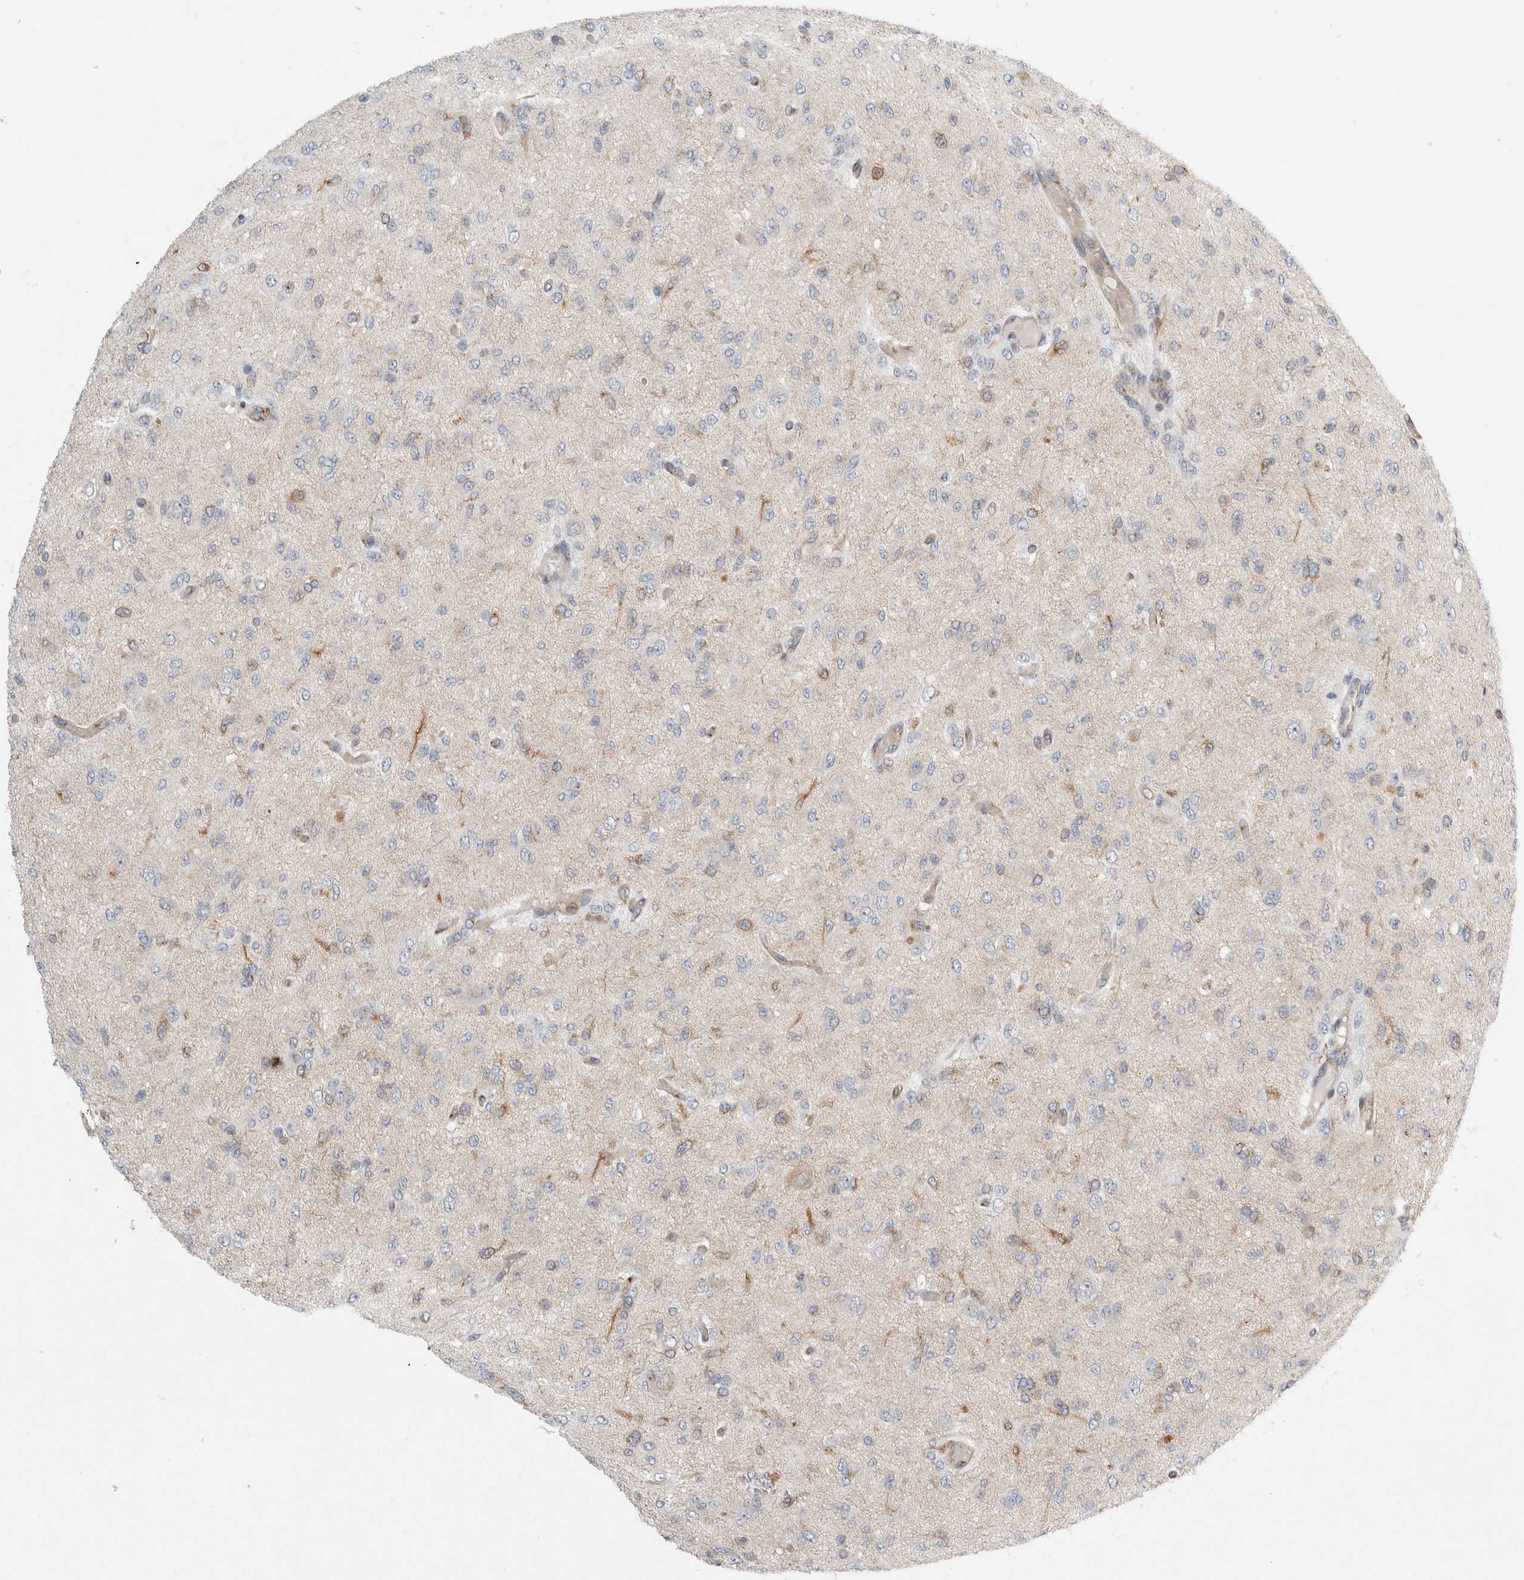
{"staining": {"intensity": "negative", "quantity": "none", "location": "none"}, "tissue": "glioma", "cell_type": "Tumor cells", "image_type": "cancer", "snomed": [{"axis": "morphology", "description": "Glioma, malignant, High grade"}, {"axis": "topography", "description": "Brain"}], "caption": "Human glioma stained for a protein using immunohistochemistry exhibits no positivity in tumor cells.", "gene": "PEX6", "patient": {"sex": "female", "age": 59}}